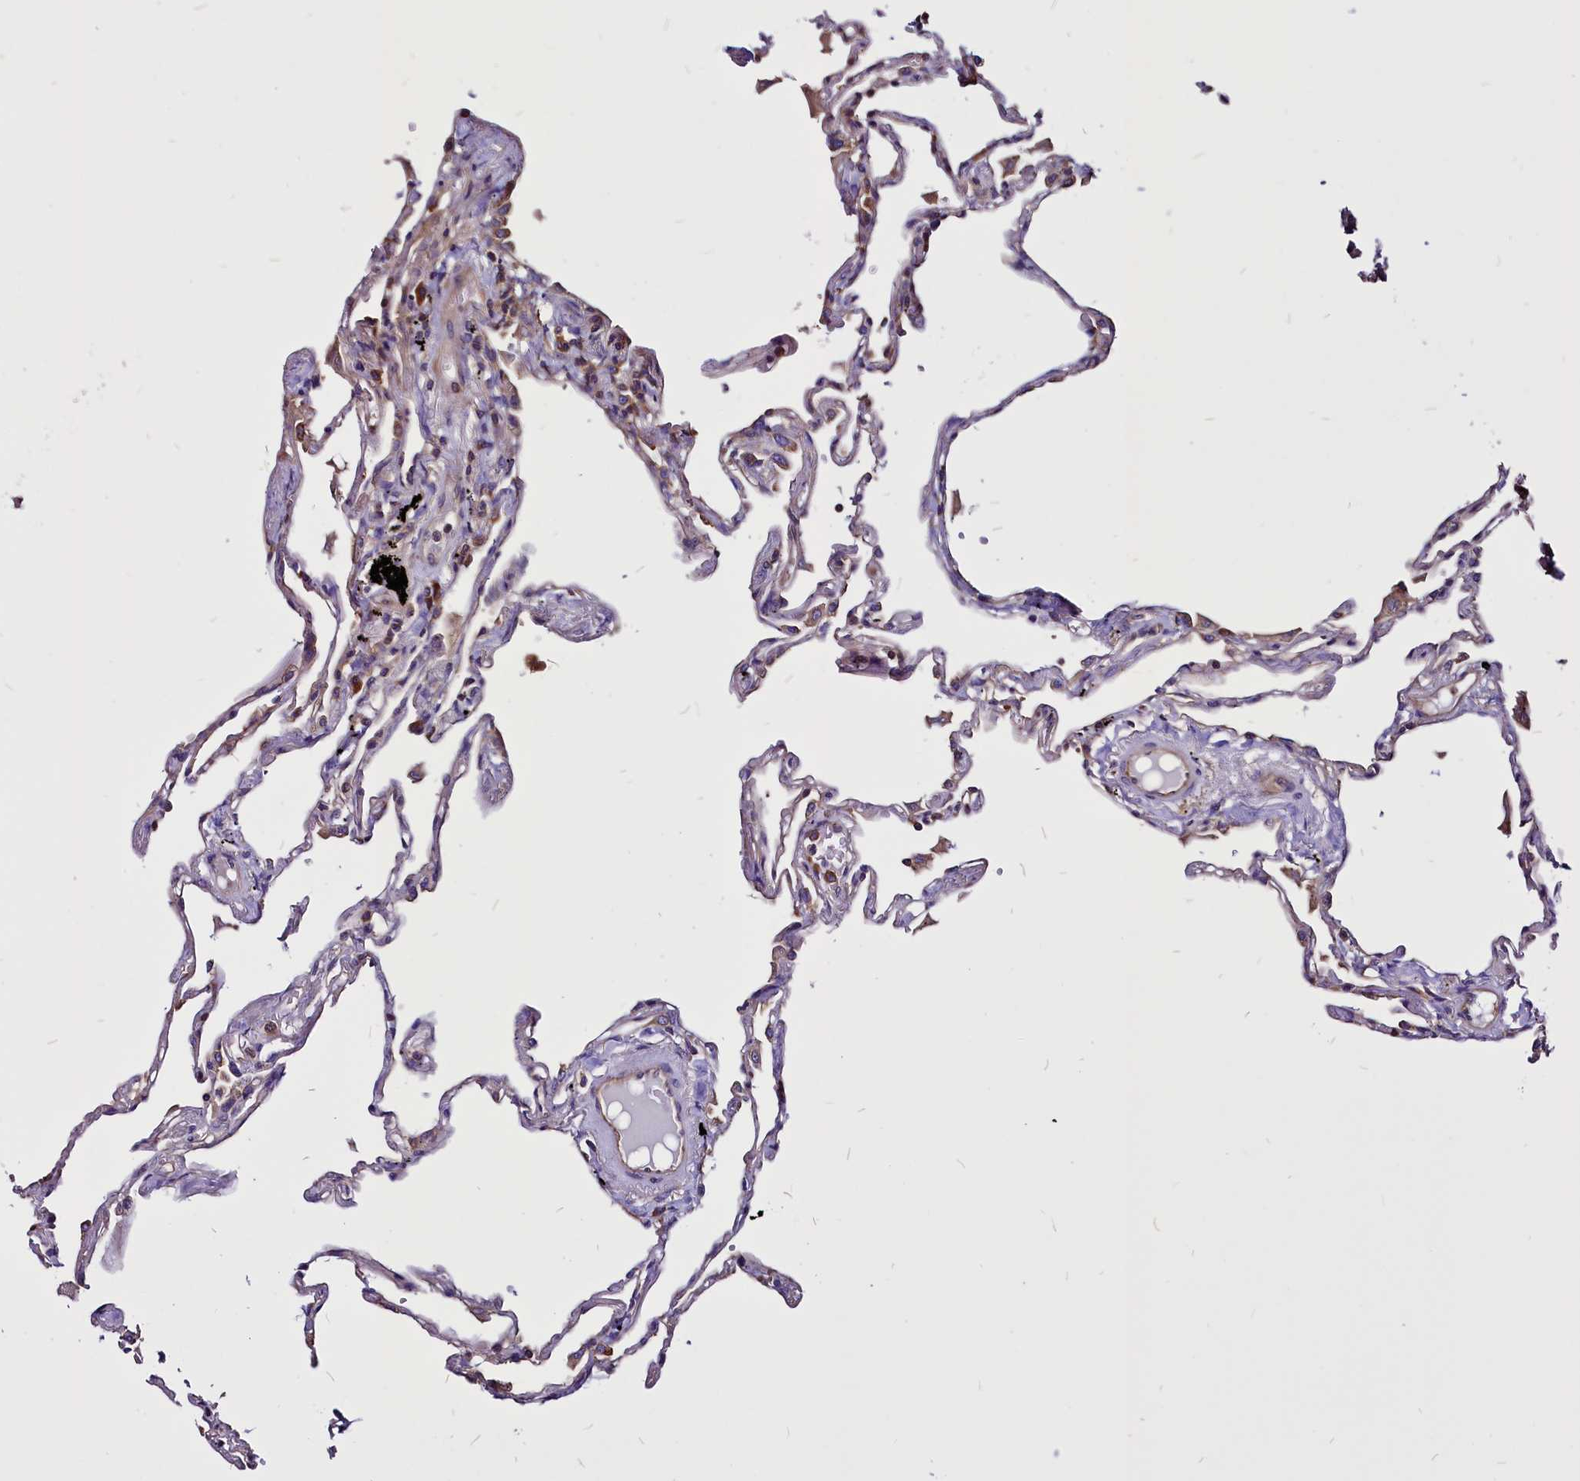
{"staining": {"intensity": "moderate", "quantity": "25%-75%", "location": "cytoplasmic/membranous"}, "tissue": "lung", "cell_type": "Alveolar cells", "image_type": "normal", "snomed": [{"axis": "morphology", "description": "Normal tissue, NOS"}, {"axis": "topography", "description": "Lung"}], "caption": "This photomicrograph demonstrates IHC staining of normal lung, with medium moderate cytoplasmic/membranous expression in approximately 25%-75% of alveolar cells.", "gene": "EIF3G", "patient": {"sex": "female", "age": 67}}